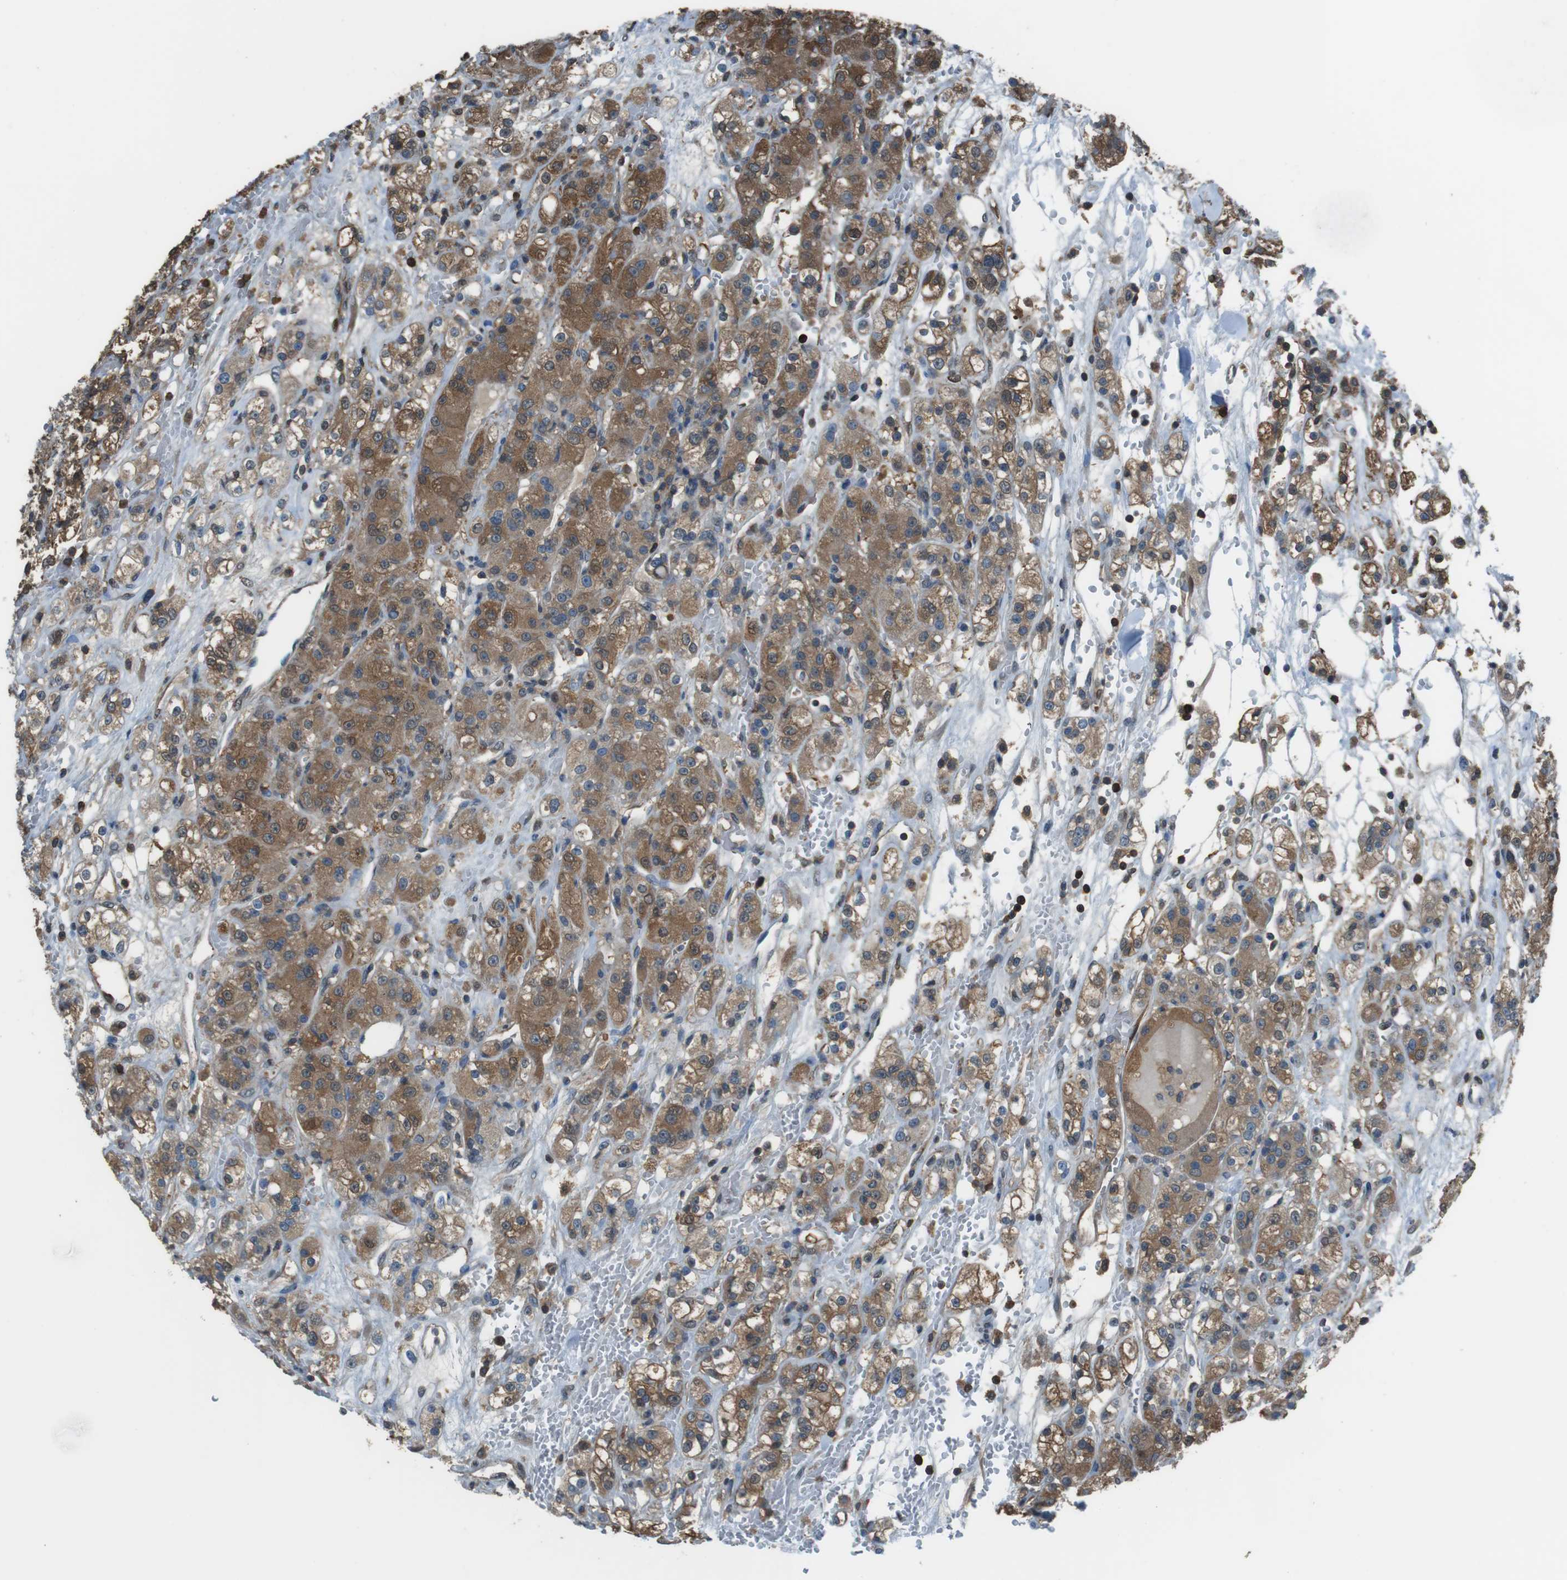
{"staining": {"intensity": "moderate", "quantity": ">75%", "location": "cytoplasmic/membranous"}, "tissue": "renal cancer", "cell_type": "Tumor cells", "image_type": "cancer", "snomed": [{"axis": "morphology", "description": "Normal tissue, NOS"}, {"axis": "morphology", "description": "Adenocarcinoma, NOS"}, {"axis": "topography", "description": "Kidney"}], "caption": "IHC histopathology image of human renal cancer stained for a protein (brown), which demonstrates medium levels of moderate cytoplasmic/membranous positivity in about >75% of tumor cells.", "gene": "TWSG1", "patient": {"sex": "male", "age": 61}}